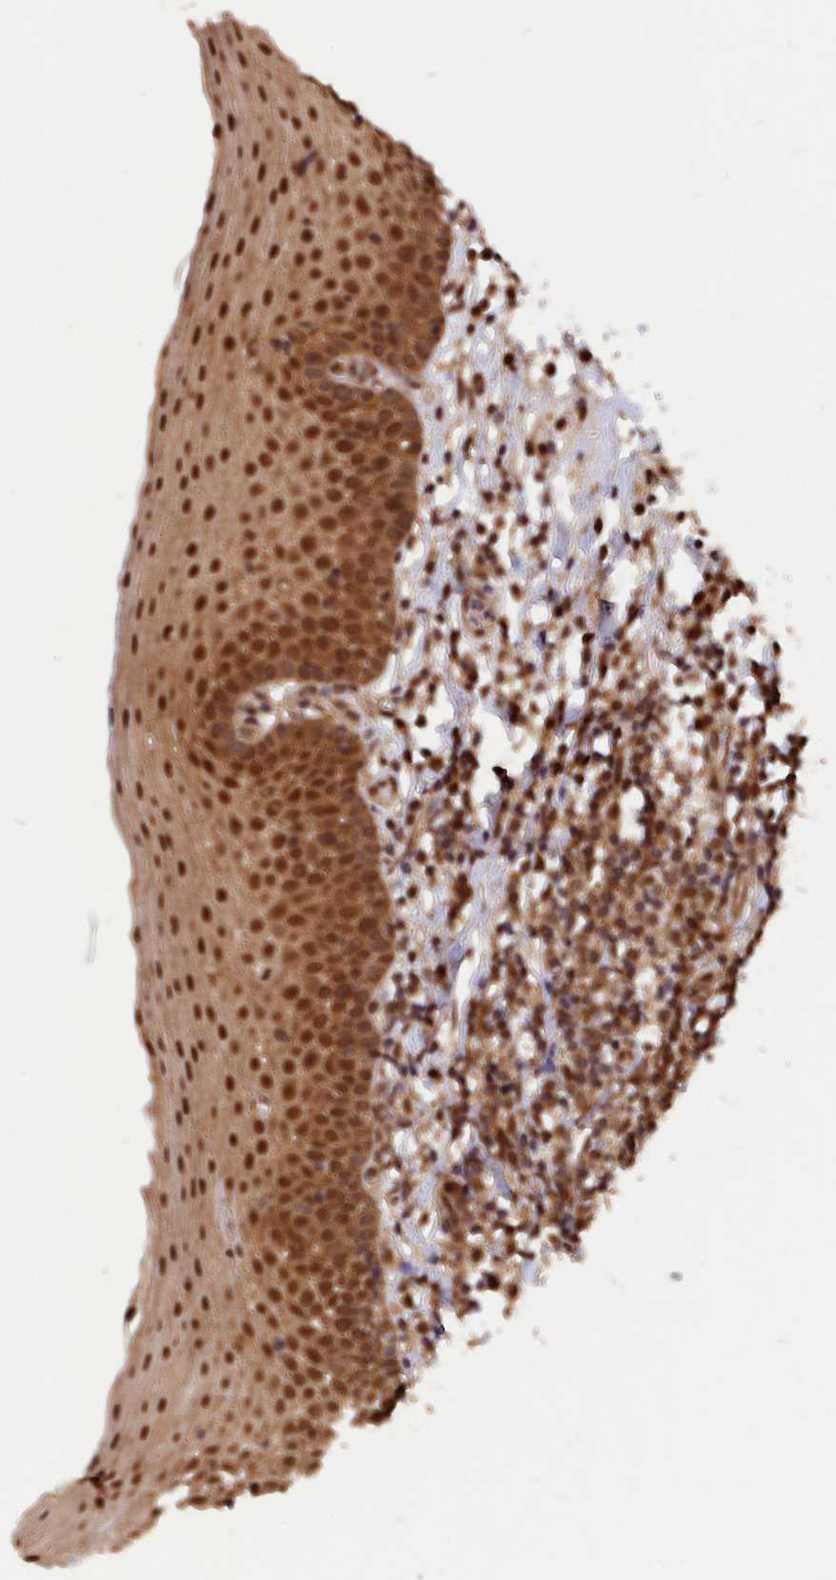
{"staining": {"intensity": "strong", "quantity": ">75%", "location": "cytoplasmic/membranous,nuclear"}, "tissue": "oral mucosa", "cell_type": "Squamous epithelial cells", "image_type": "normal", "snomed": [{"axis": "morphology", "description": "Normal tissue, NOS"}, {"axis": "topography", "description": "Oral tissue"}], "caption": "Protein staining reveals strong cytoplasmic/membranous,nuclear expression in about >75% of squamous epithelial cells in normal oral mucosa.", "gene": "ADRM1", "patient": {"sex": "female", "age": 69}}